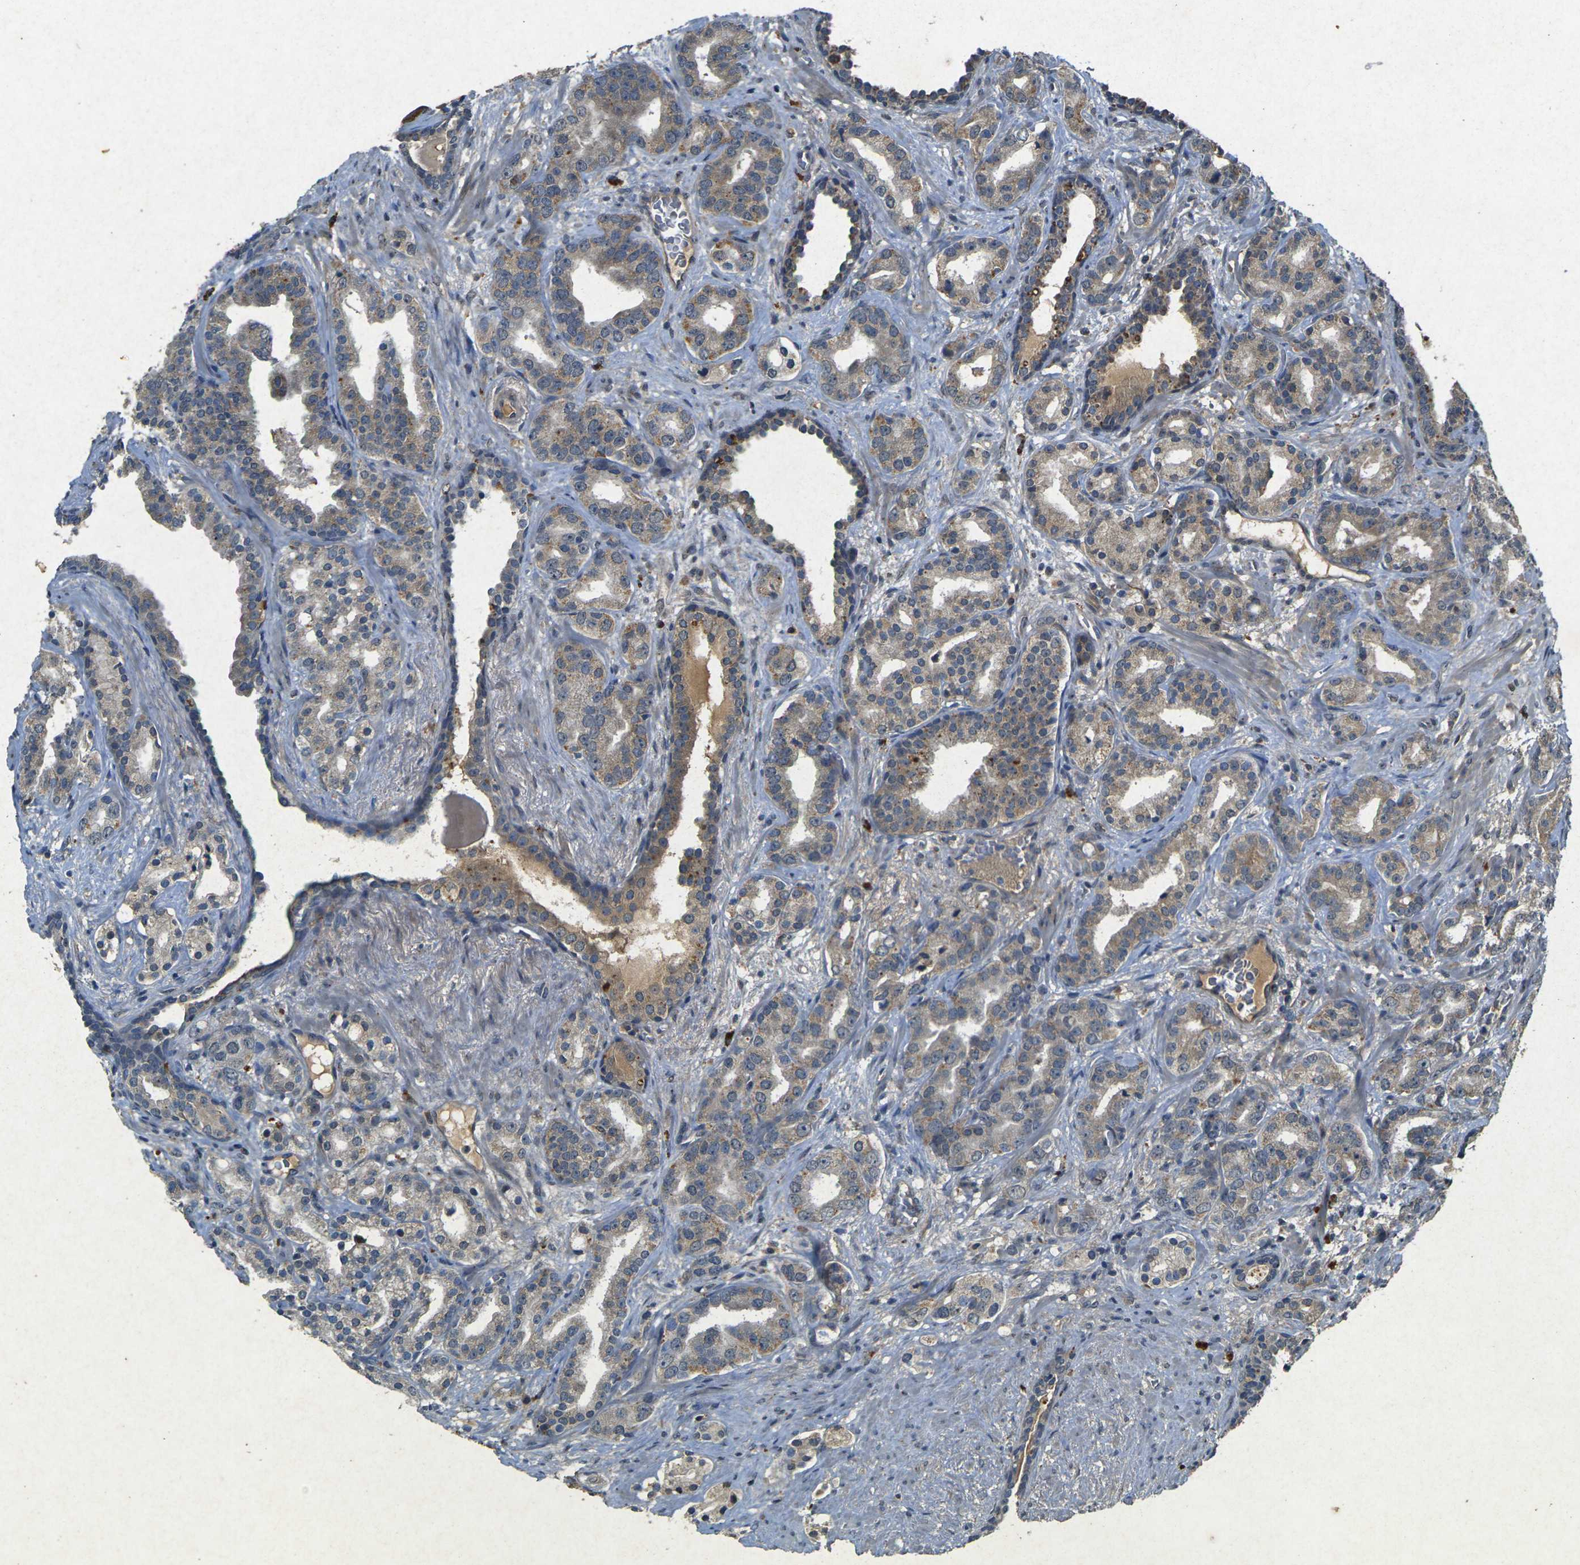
{"staining": {"intensity": "weak", "quantity": ">75%", "location": "cytoplasmic/membranous"}, "tissue": "prostate cancer", "cell_type": "Tumor cells", "image_type": "cancer", "snomed": [{"axis": "morphology", "description": "Adenocarcinoma, Low grade"}, {"axis": "topography", "description": "Prostate"}], "caption": "Protein expression analysis of prostate cancer (adenocarcinoma (low-grade)) reveals weak cytoplasmic/membranous staining in approximately >75% of tumor cells.", "gene": "RGMA", "patient": {"sex": "male", "age": 63}}